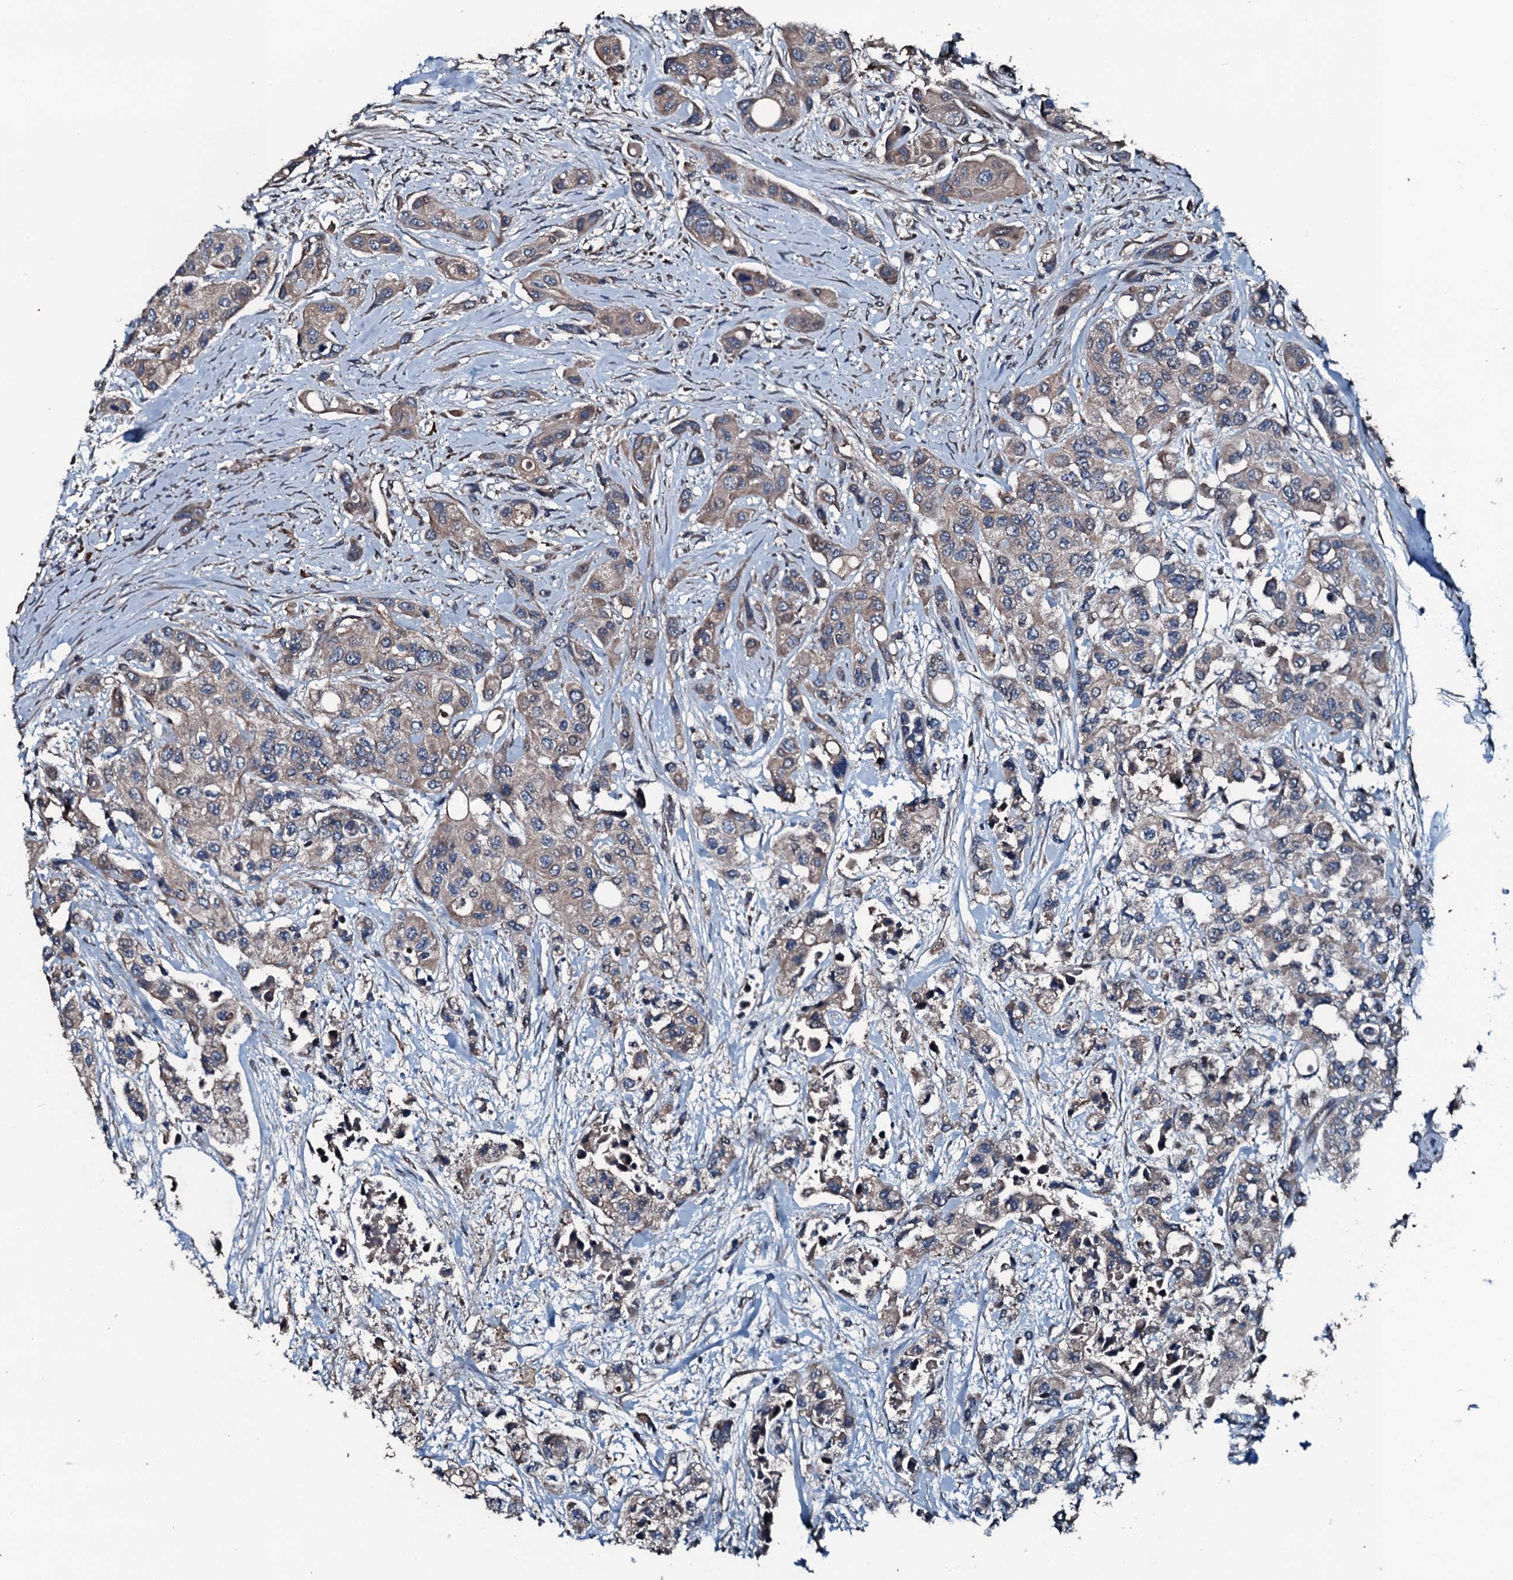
{"staining": {"intensity": "weak", "quantity": ">75%", "location": "cytoplasmic/membranous"}, "tissue": "urothelial cancer", "cell_type": "Tumor cells", "image_type": "cancer", "snomed": [{"axis": "morphology", "description": "Normal tissue, NOS"}, {"axis": "morphology", "description": "Urothelial carcinoma, High grade"}, {"axis": "topography", "description": "Vascular tissue"}, {"axis": "topography", "description": "Urinary bladder"}], "caption": "High-grade urothelial carcinoma tissue reveals weak cytoplasmic/membranous expression in approximately >75% of tumor cells Ihc stains the protein of interest in brown and the nuclei are stained blue.", "gene": "AARS1", "patient": {"sex": "female", "age": 56}}